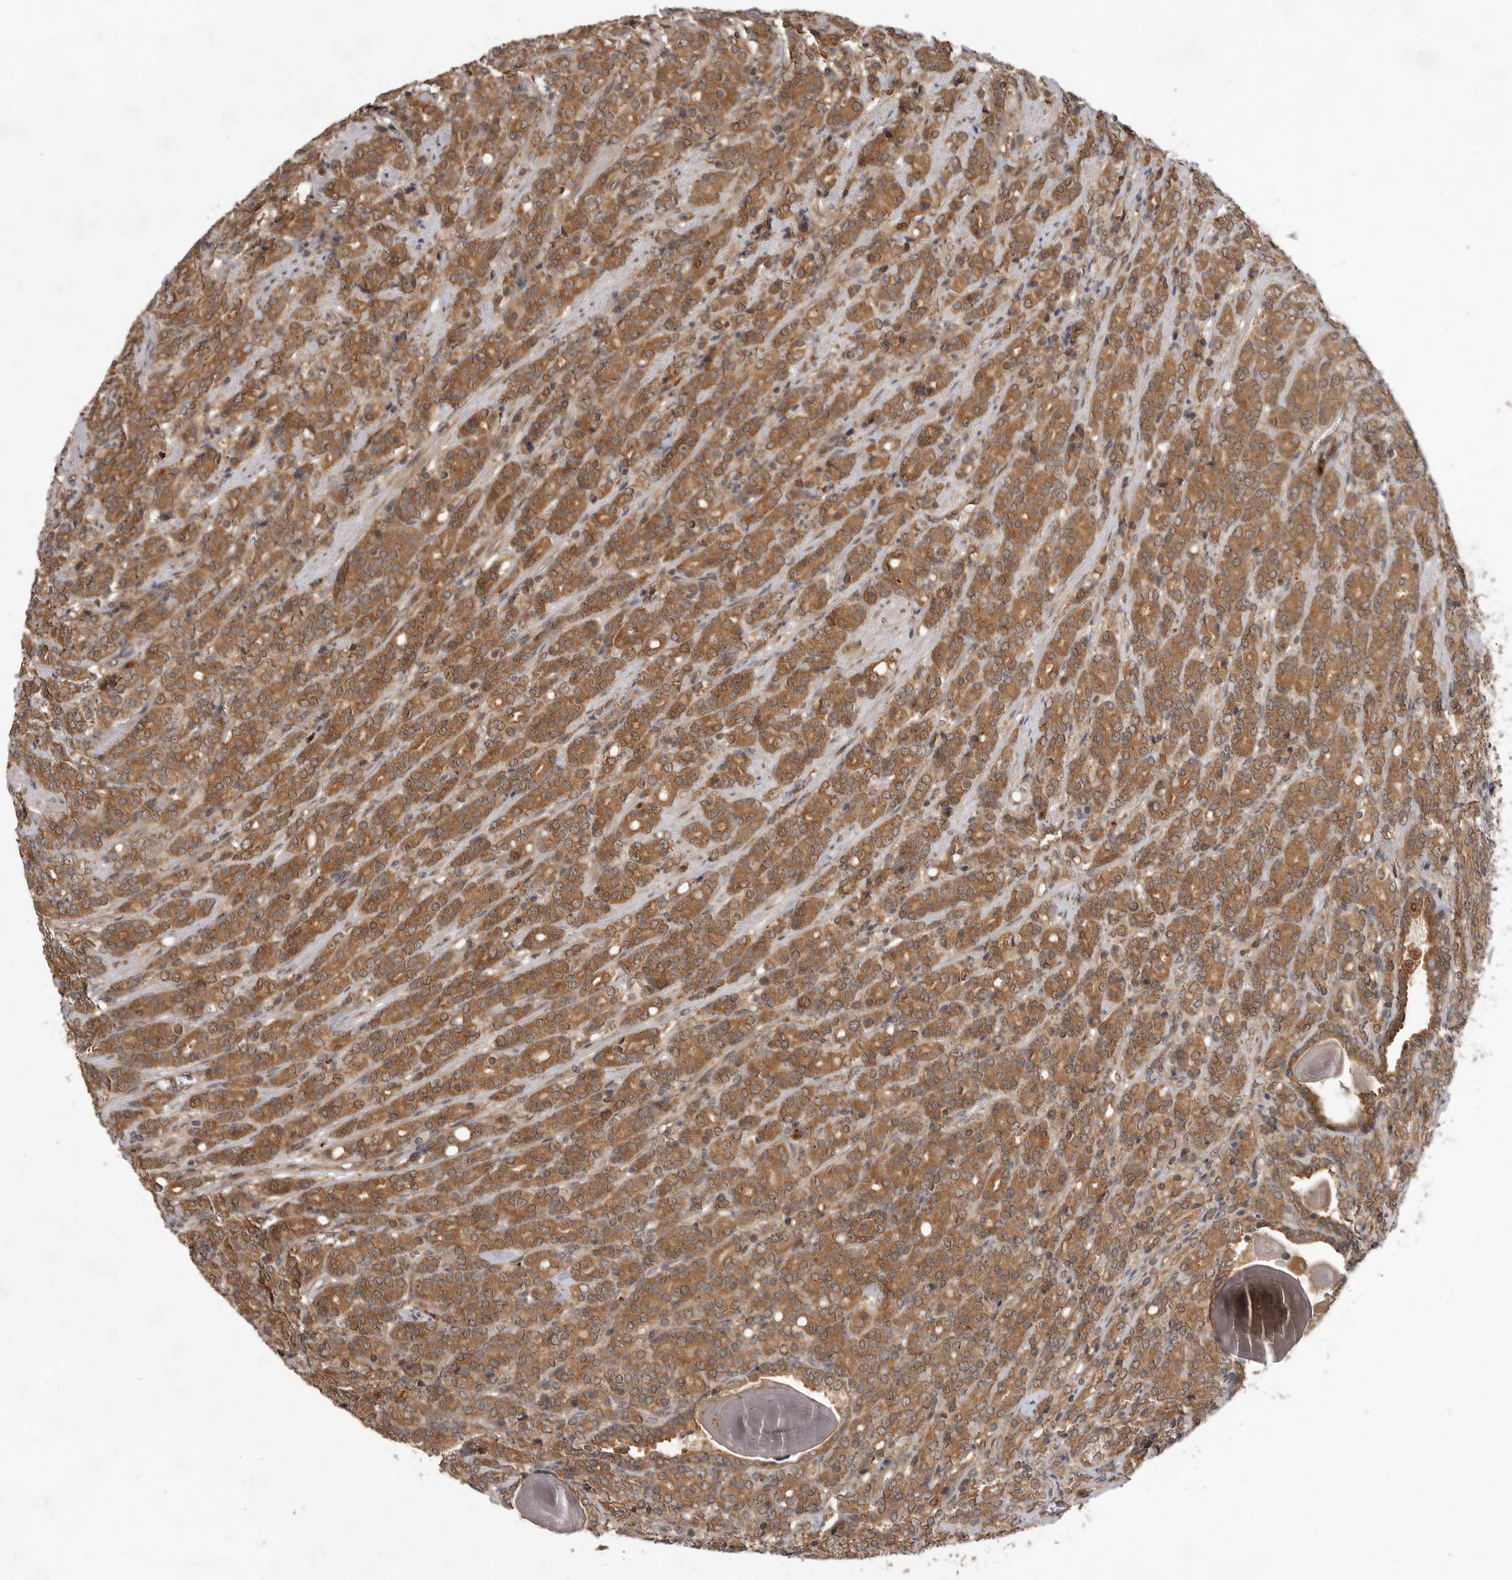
{"staining": {"intensity": "moderate", "quantity": ">75%", "location": "cytoplasmic/membranous,nuclear"}, "tissue": "prostate cancer", "cell_type": "Tumor cells", "image_type": "cancer", "snomed": [{"axis": "morphology", "description": "Adenocarcinoma, High grade"}, {"axis": "topography", "description": "Prostate"}], "caption": "Immunohistochemical staining of human prostate cancer (adenocarcinoma (high-grade)) exhibits medium levels of moderate cytoplasmic/membranous and nuclear protein expression in approximately >75% of tumor cells.", "gene": "OSBPL9", "patient": {"sex": "male", "age": 62}}